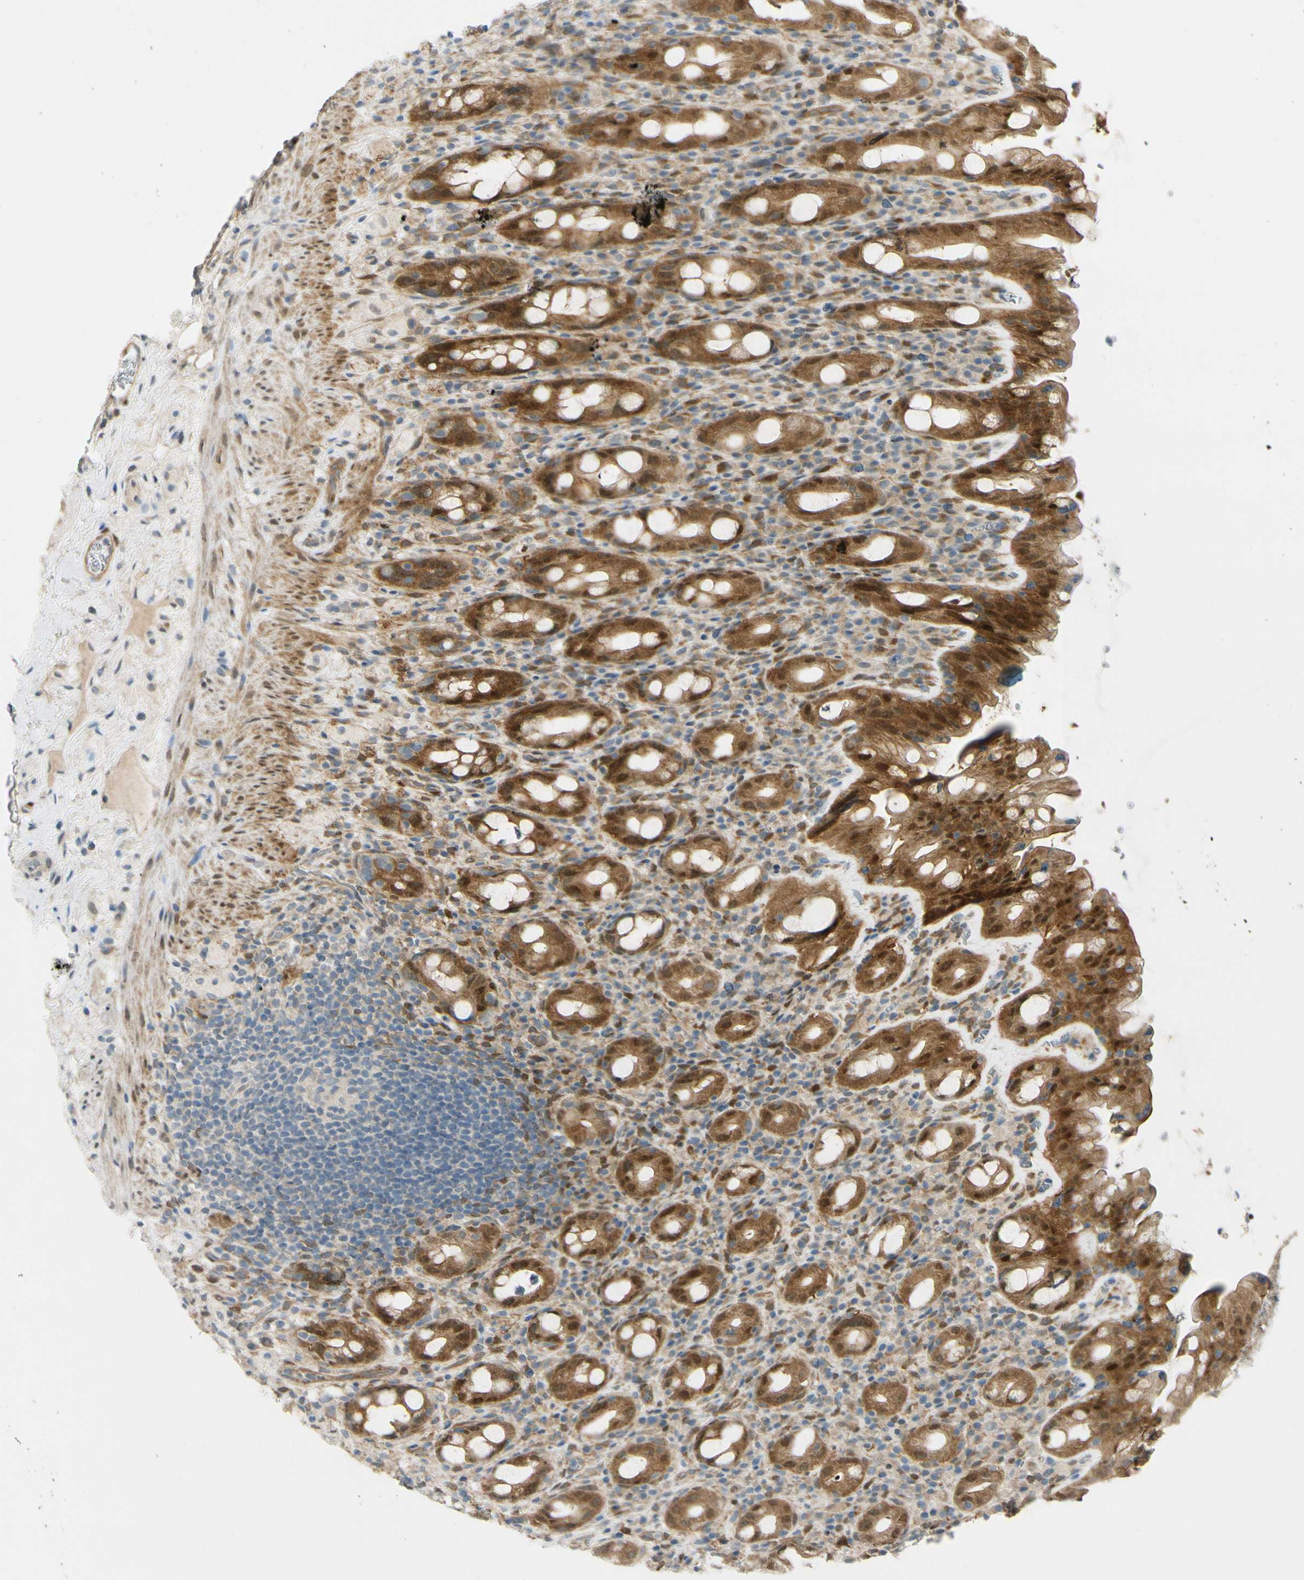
{"staining": {"intensity": "moderate", "quantity": ">75%", "location": "cytoplasmic/membranous"}, "tissue": "rectum", "cell_type": "Glandular cells", "image_type": "normal", "snomed": [{"axis": "morphology", "description": "Normal tissue, NOS"}, {"axis": "topography", "description": "Rectum"}], "caption": "Glandular cells demonstrate medium levels of moderate cytoplasmic/membranous staining in approximately >75% of cells in unremarkable human rectum.", "gene": "FHL2", "patient": {"sex": "male", "age": 44}}